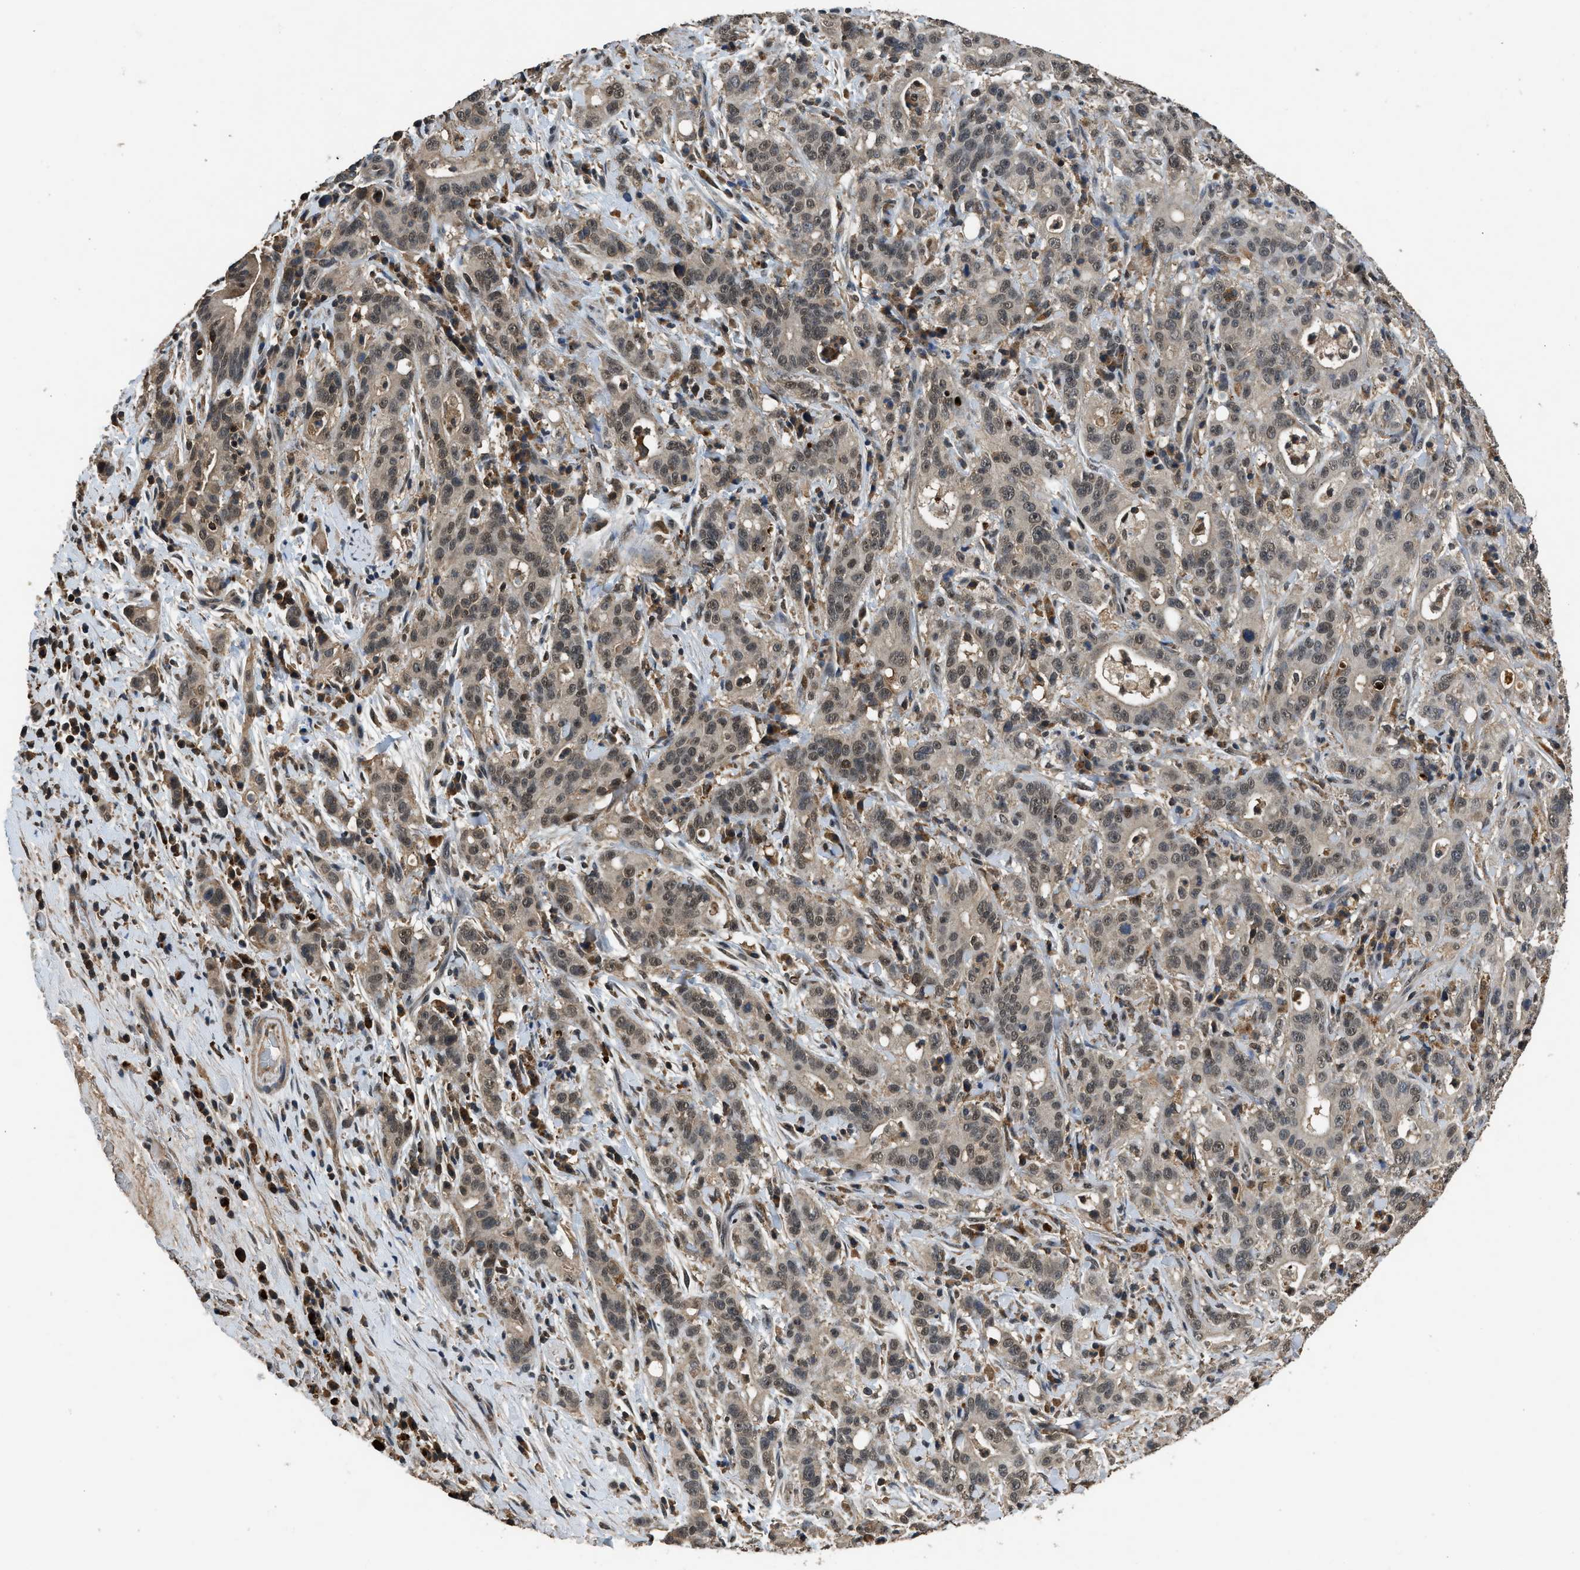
{"staining": {"intensity": "moderate", "quantity": "25%-75%", "location": "cytoplasmic/membranous,nuclear"}, "tissue": "liver cancer", "cell_type": "Tumor cells", "image_type": "cancer", "snomed": [{"axis": "morphology", "description": "Cholangiocarcinoma"}, {"axis": "topography", "description": "Liver"}], "caption": "DAB immunohistochemical staining of liver cancer shows moderate cytoplasmic/membranous and nuclear protein positivity in about 25%-75% of tumor cells.", "gene": "SLC15A4", "patient": {"sex": "female", "age": 38}}